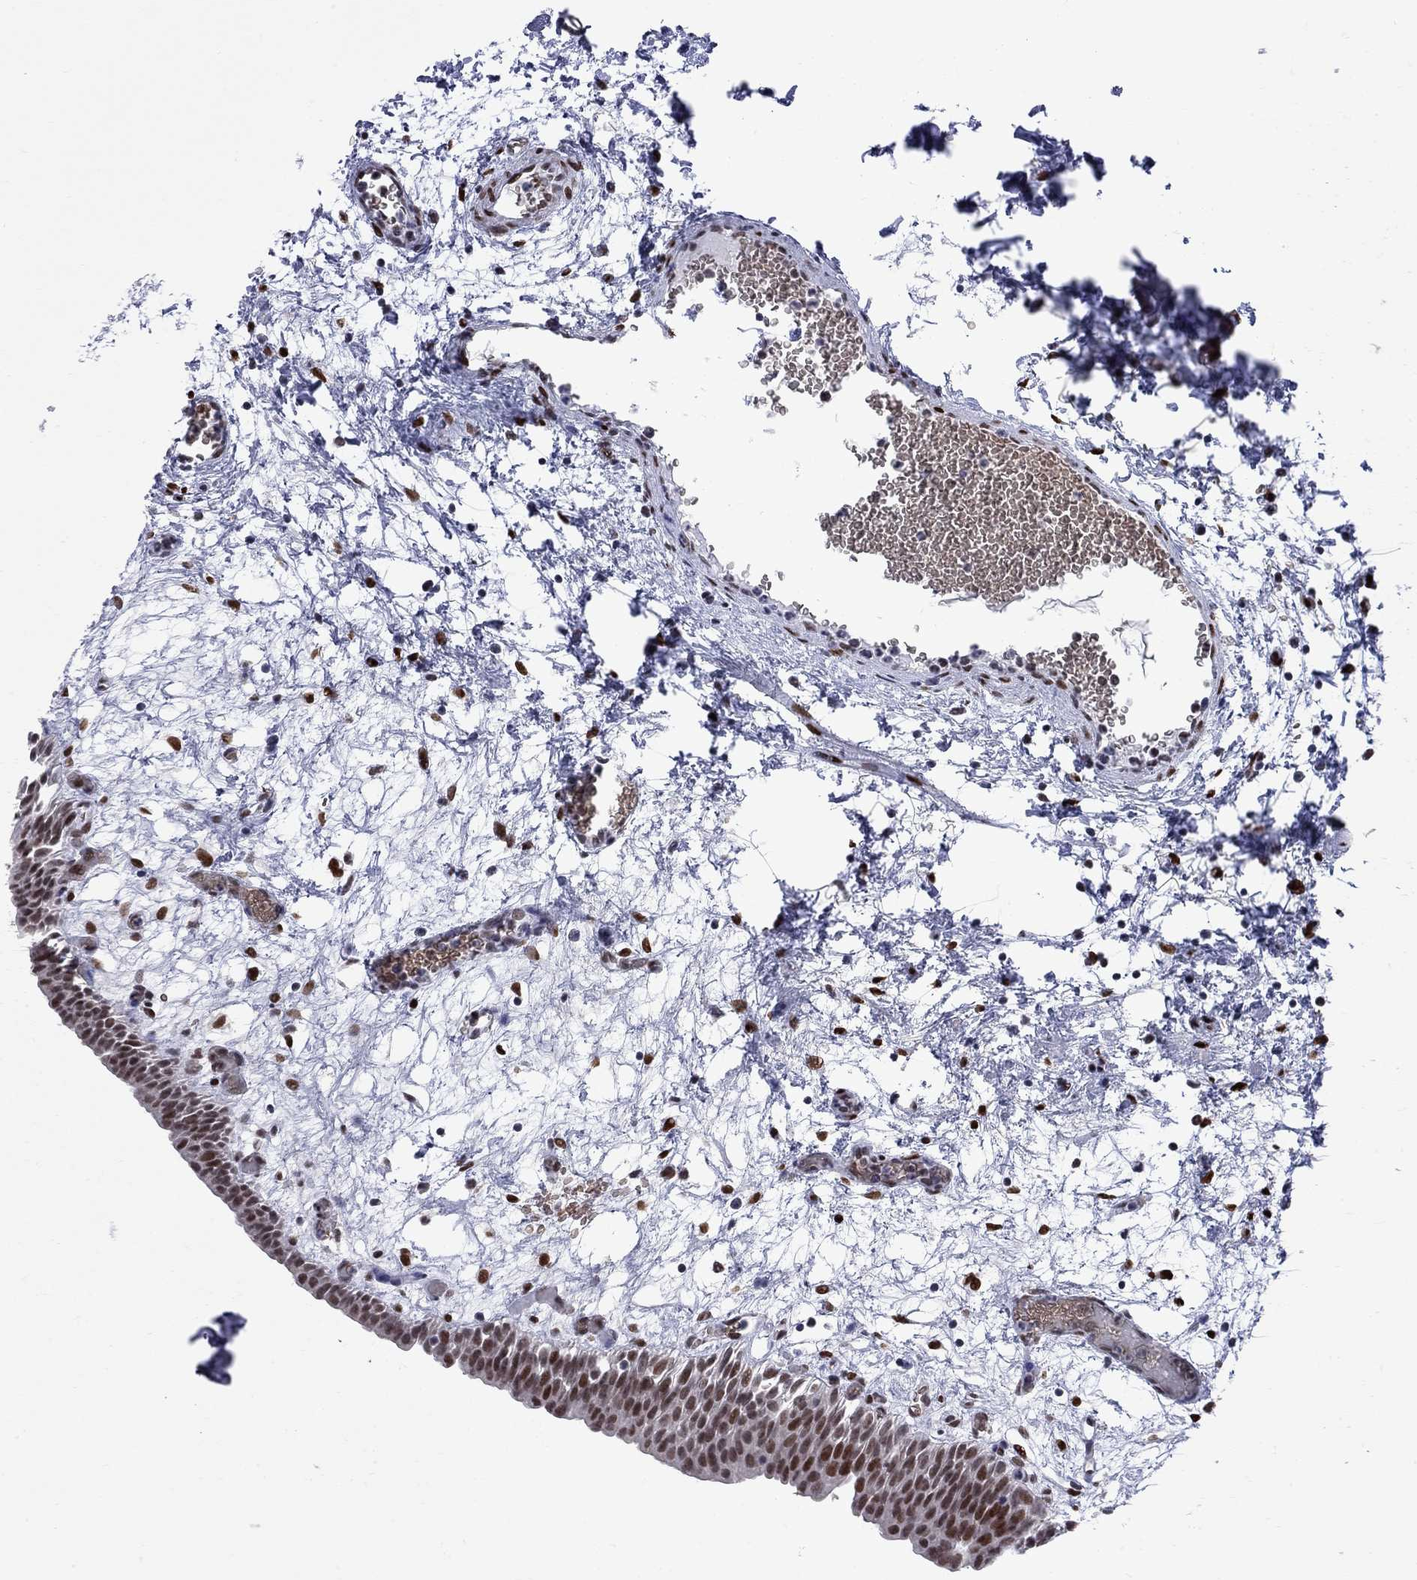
{"staining": {"intensity": "strong", "quantity": "<25%", "location": "nuclear"}, "tissue": "urinary bladder", "cell_type": "Urothelial cells", "image_type": "normal", "snomed": [{"axis": "morphology", "description": "Normal tissue, NOS"}, {"axis": "topography", "description": "Urinary bladder"}], "caption": "Strong nuclear positivity is identified in approximately <25% of urothelial cells in benign urinary bladder.", "gene": "ZBTB47", "patient": {"sex": "male", "age": 76}}